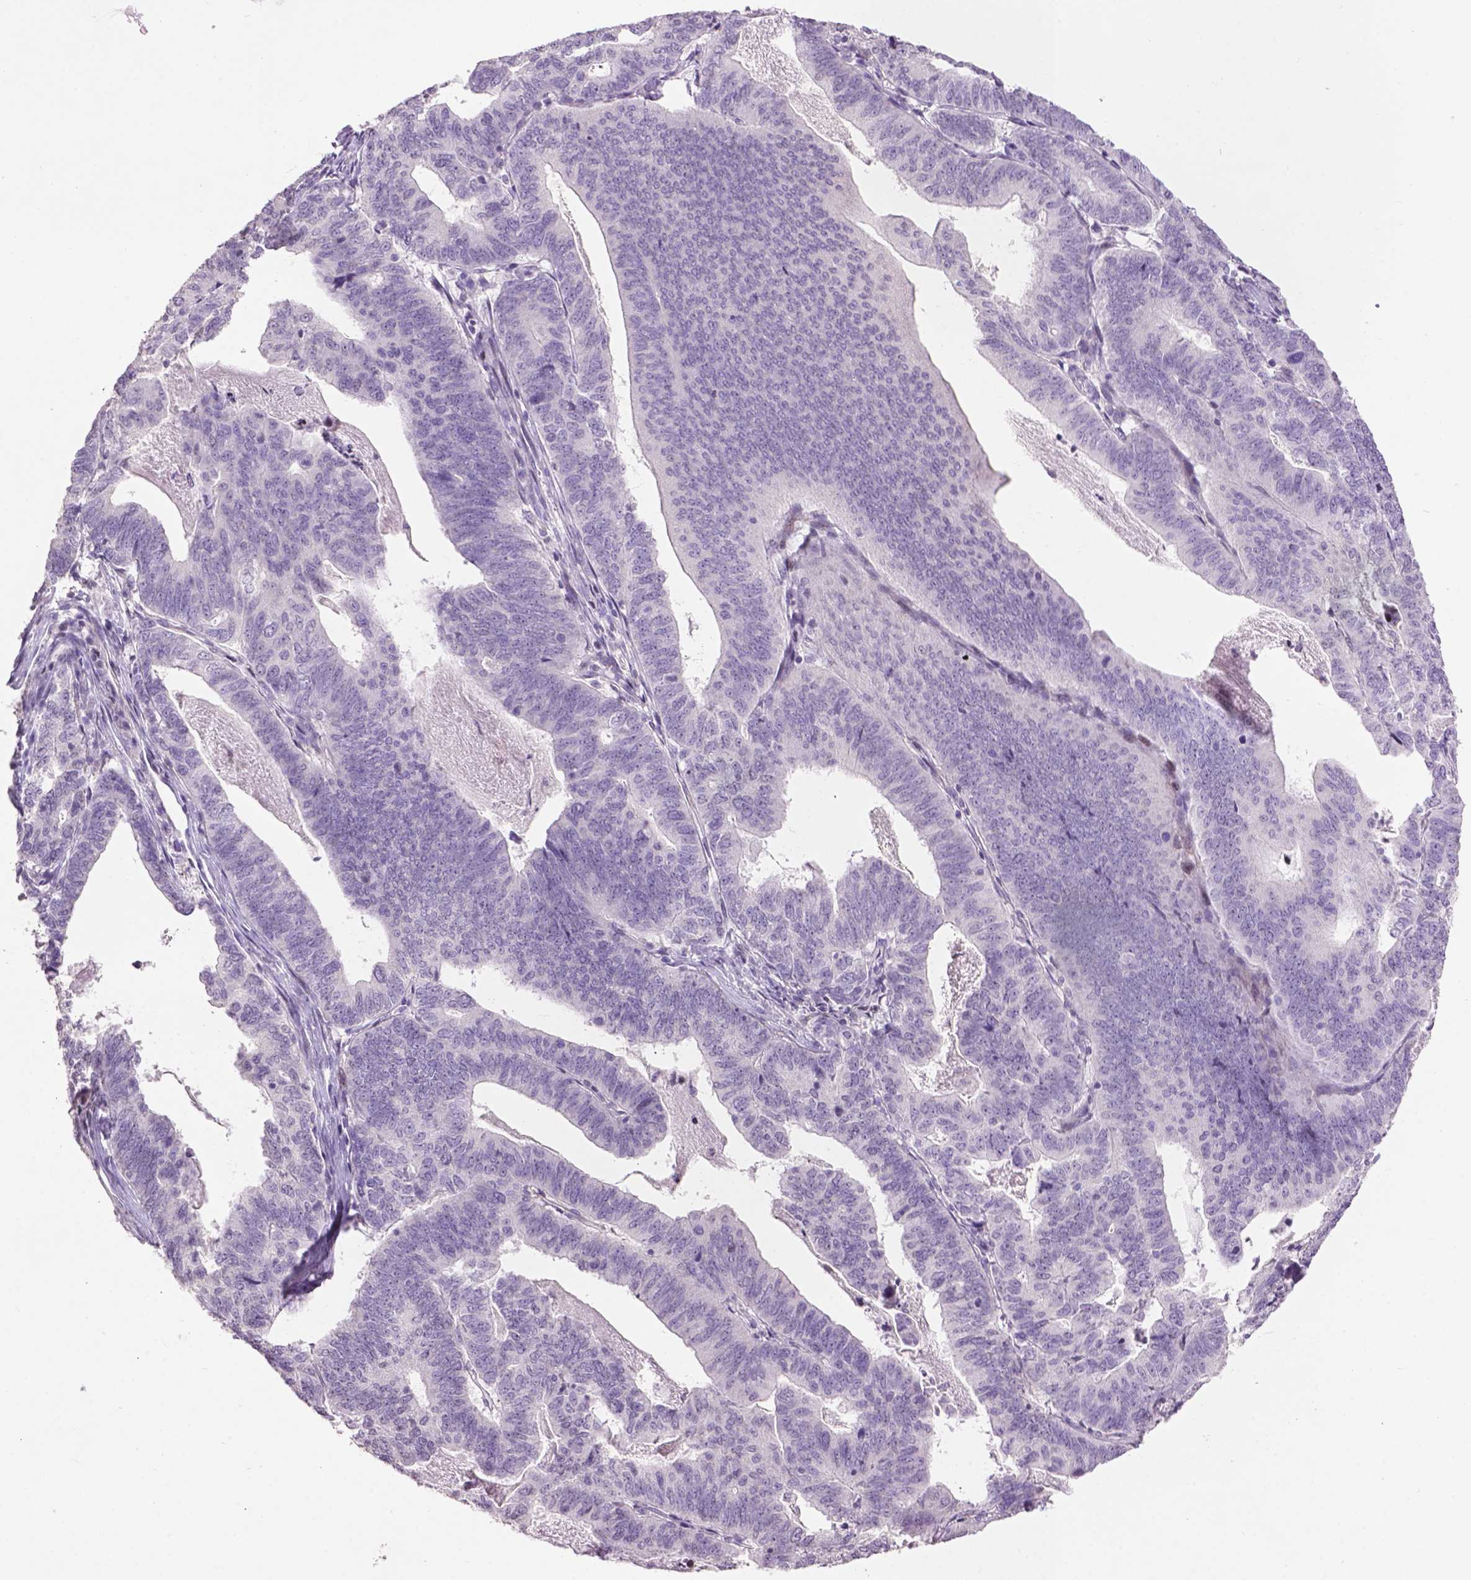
{"staining": {"intensity": "negative", "quantity": "none", "location": "none"}, "tissue": "stomach cancer", "cell_type": "Tumor cells", "image_type": "cancer", "snomed": [{"axis": "morphology", "description": "Adenocarcinoma, NOS"}, {"axis": "topography", "description": "Stomach, upper"}], "caption": "A high-resolution image shows immunohistochemistry (IHC) staining of stomach cancer (adenocarcinoma), which displays no significant staining in tumor cells.", "gene": "TH", "patient": {"sex": "female", "age": 67}}